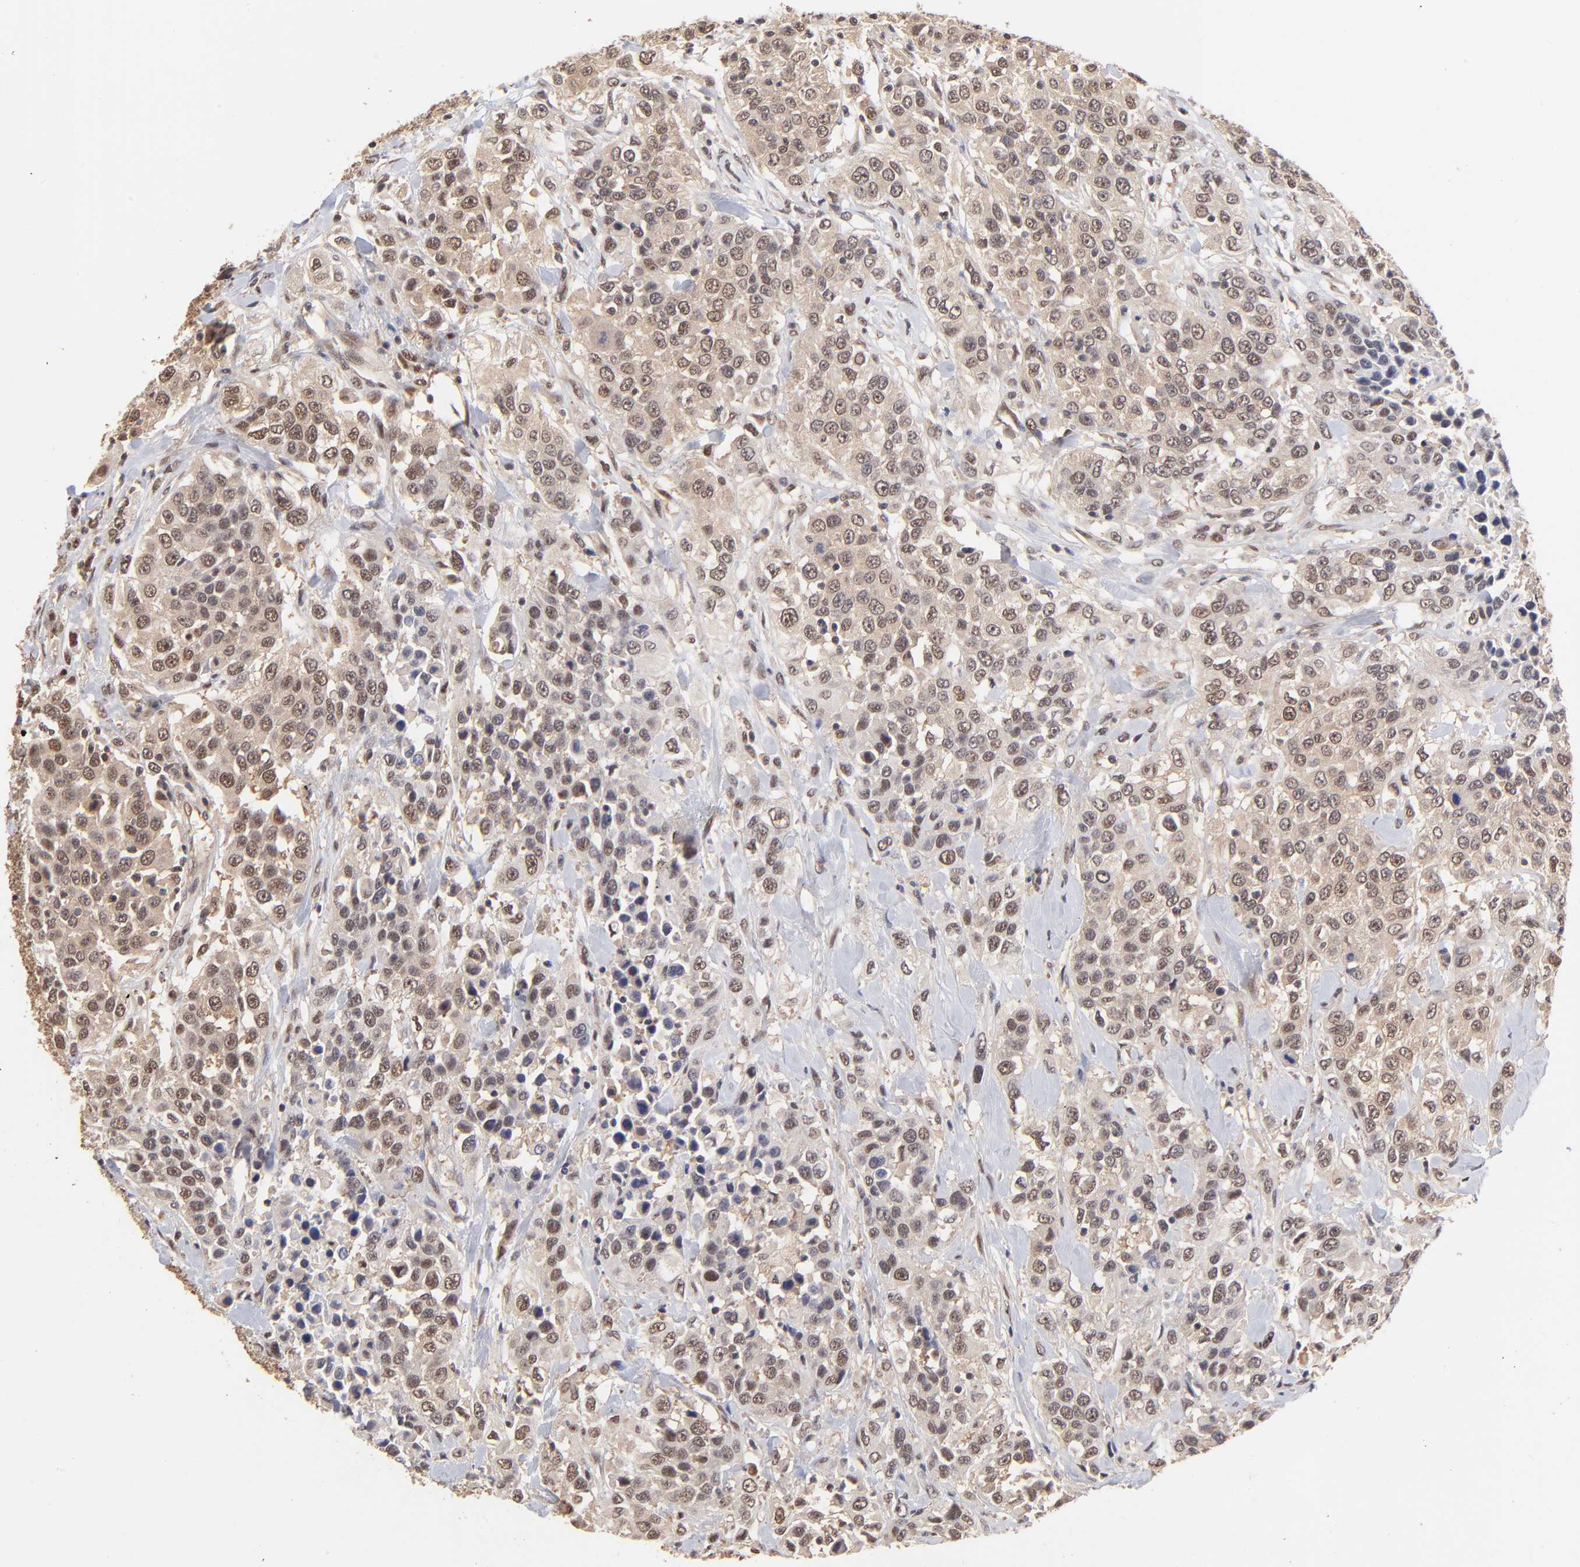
{"staining": {"intensity": "moderate", "quantity": "25%-75%", "location": "nuclear"}, "tissue": "urothelial cancer", "cell_type": "Tumor cells", "image_type": "cancer", "snomed": [{"axis": "morphology", "description": "Urothelial carcinoma, High grade"}, {"axis": "topography", "description": "Urinary bladder"}], "caption": "The histopathology image displays immunohistochemical staining of urothelial cancer. There is moderate nuclear expression is appreciated in about 25%-75% of tumor cells. (brown staining indicates protein expression, while blue staining denotes nuclei).", "gene": "PSMC4", "patient": {"sex": "female", "age": 80}}